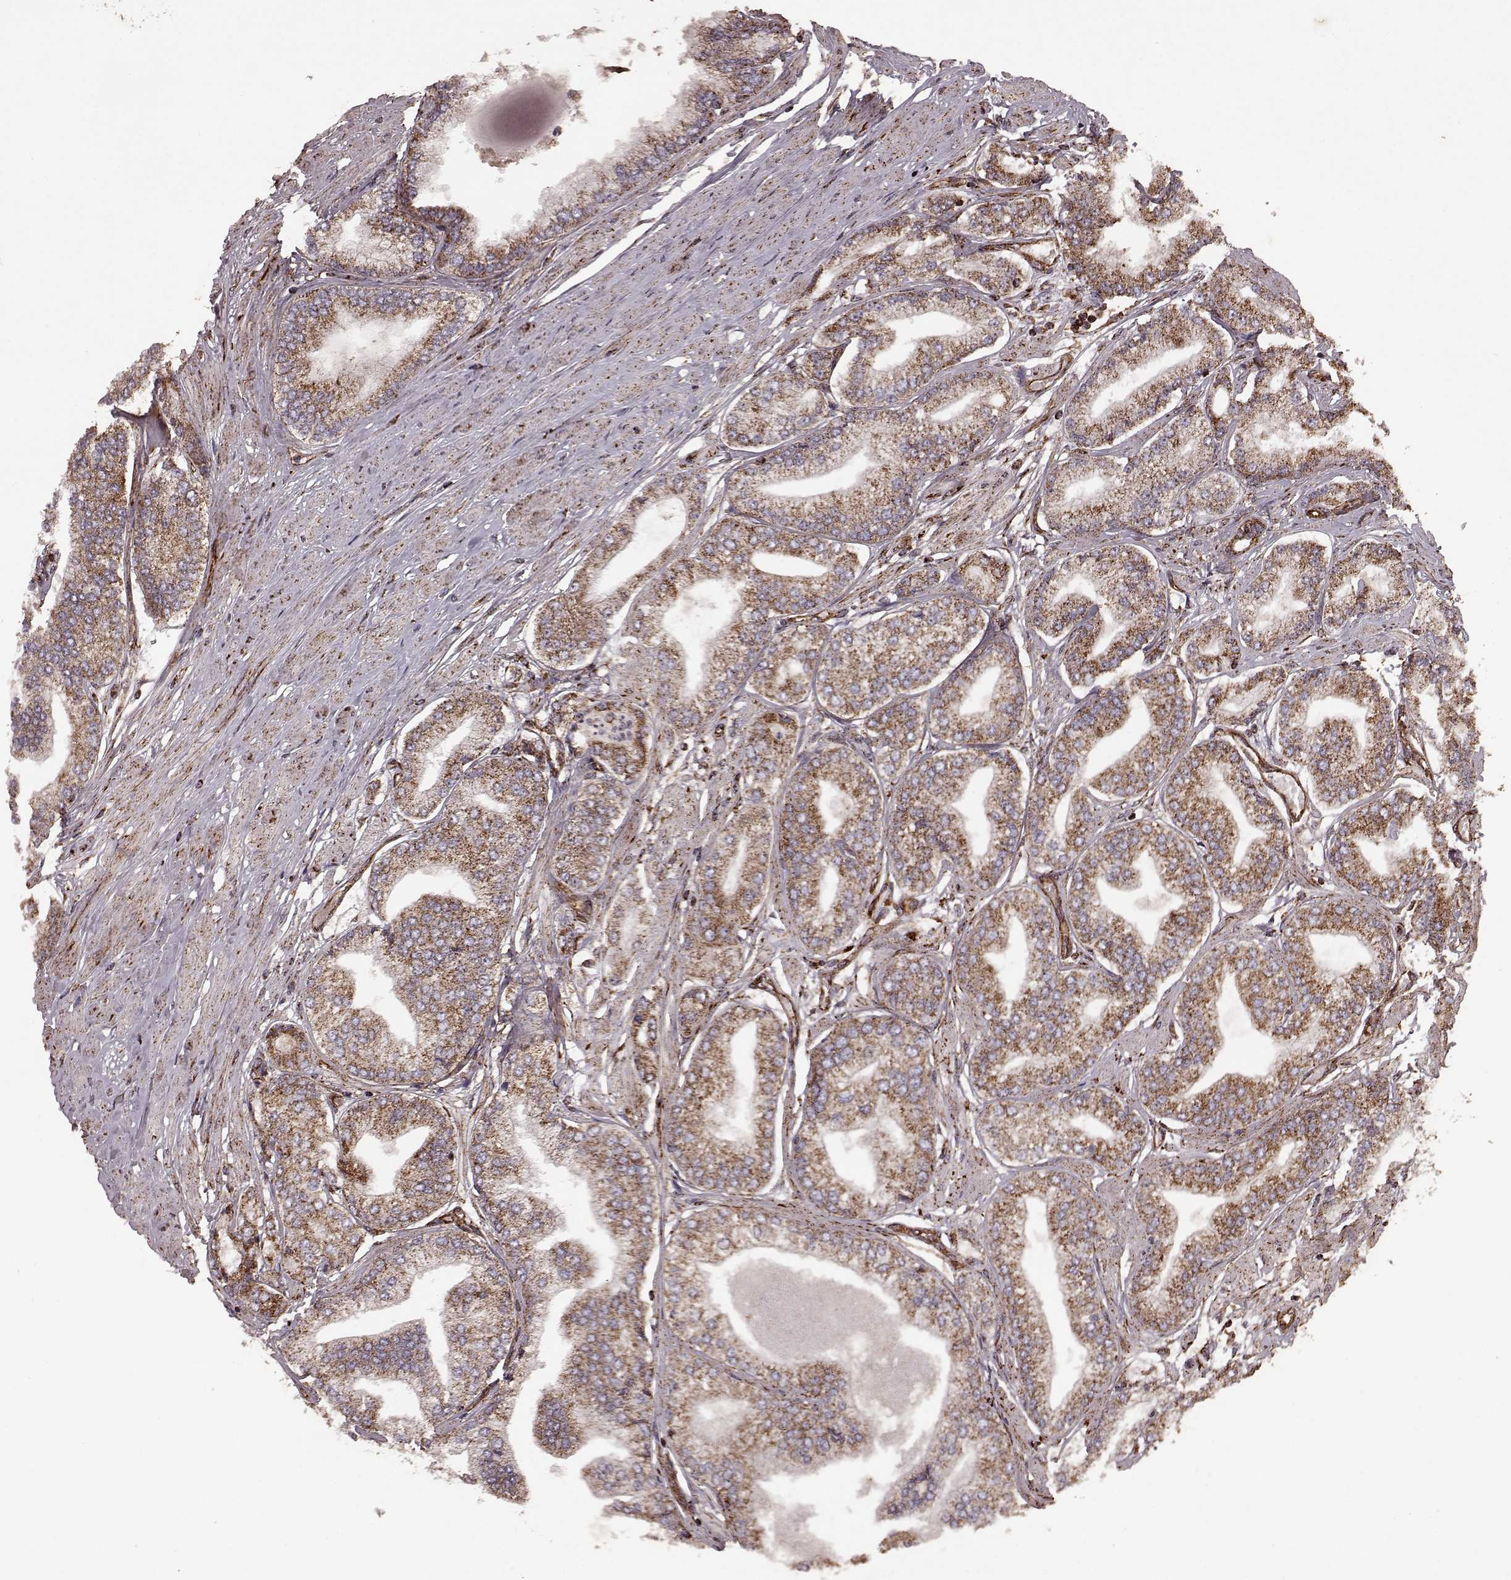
{"staining": {"intensity": "moderate", "quantity": ">75%", "location": "cytoplasmic/membranous"}, "tissue": "prostate cancer", "cell_type": "Tumor cells", "image_type": "cancer", "snomed": [{"axis": "morphology", "description": "Adenocarcinoma, Low grade"}, {"axis": "topography", "description": "Prostate"}], "caption": "The micrograph reveals staining of prostate low-grade adenocarcinoma, revealing moderate cytoplasmic/membranous protein expression (brown color) within tumor cells. Using DAB (brown) and hematoxylin (blue) stains, captured at high magnification using brightfield microscopy.", "gene": "FXN", "patient": {"sex": "male", "age": 55}}